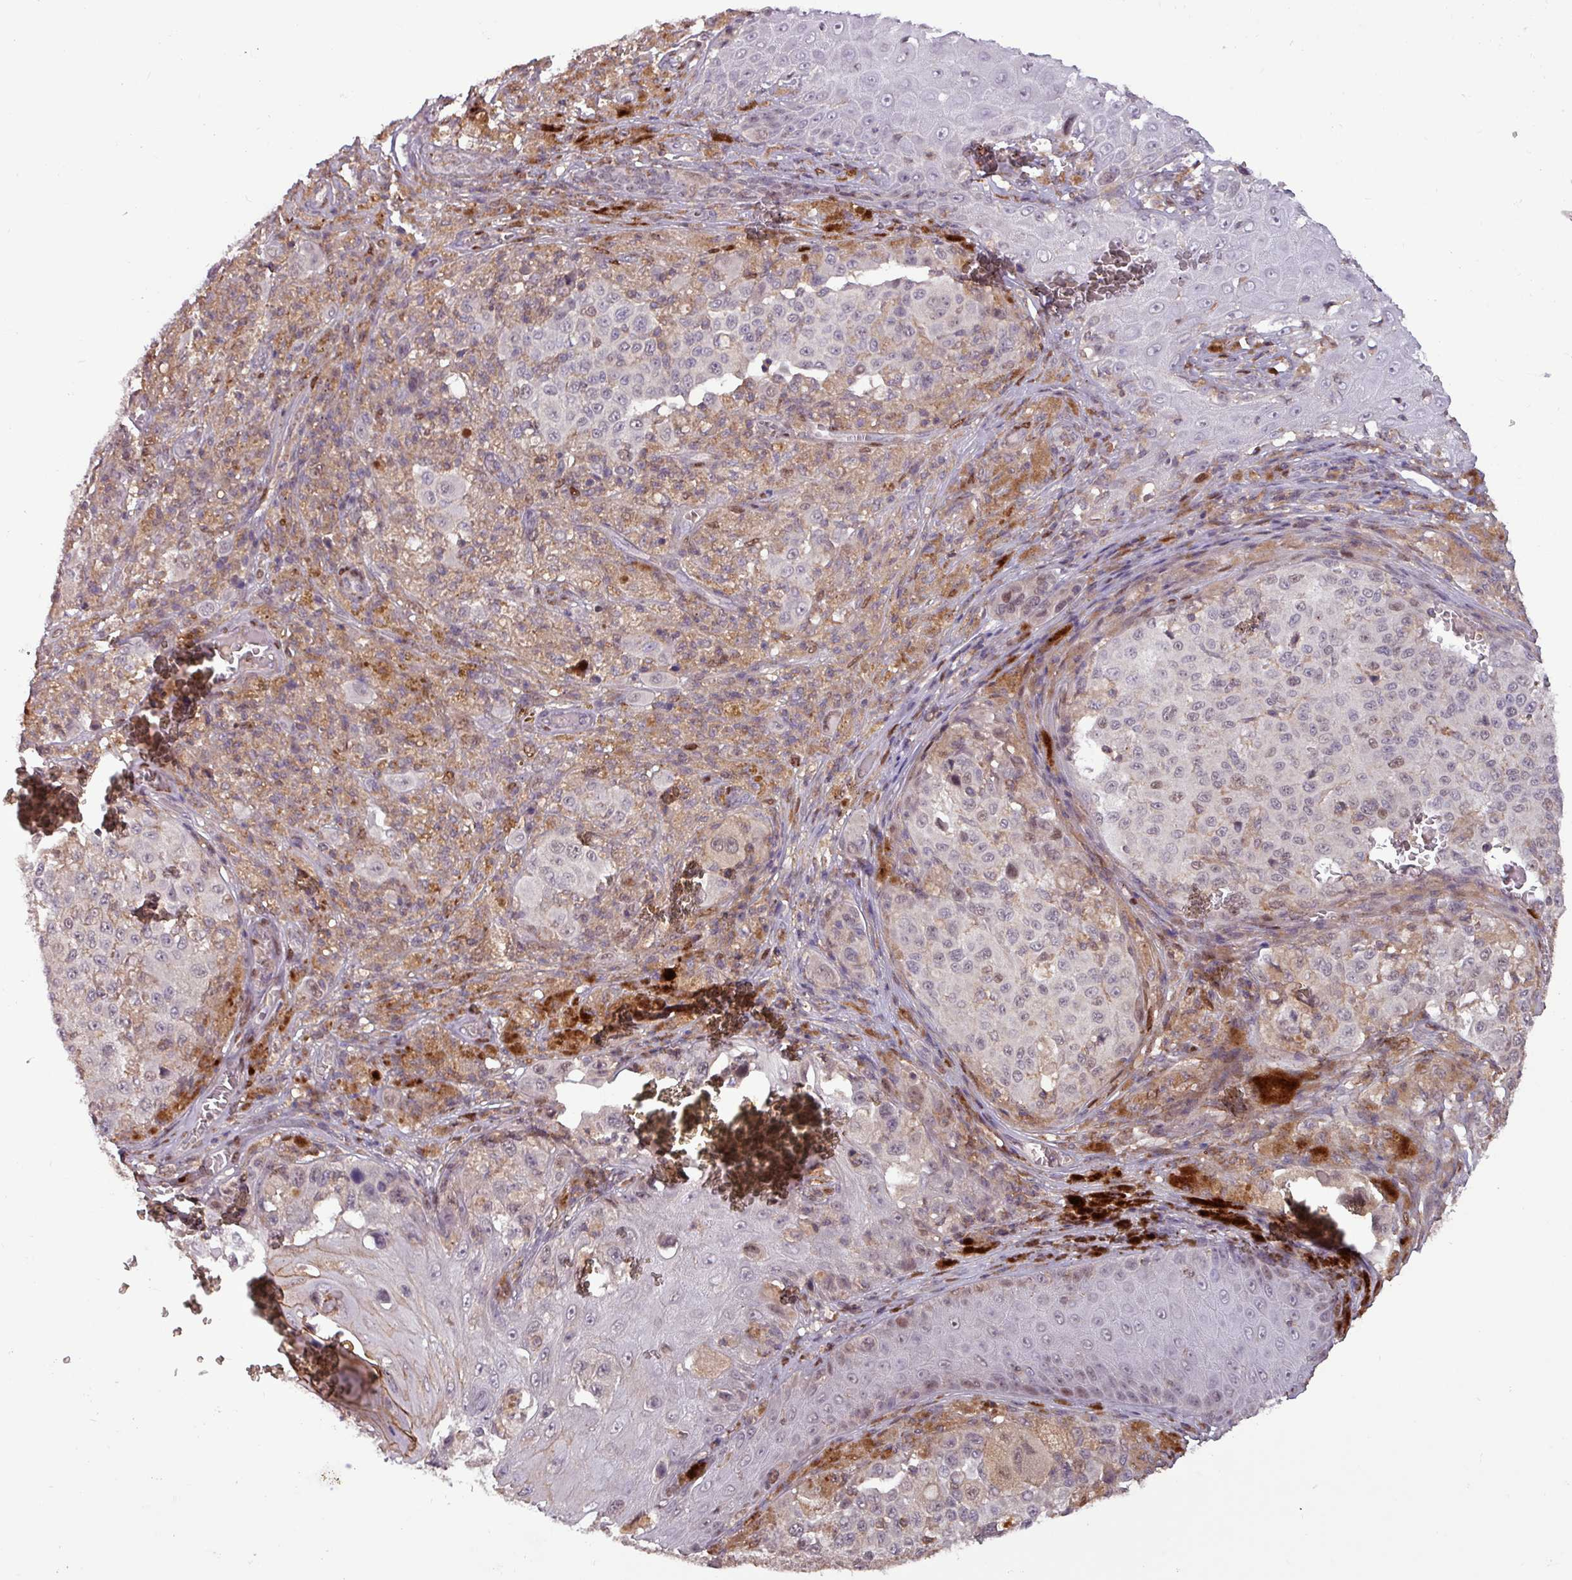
{"staining": {"intensity": "negative", "quantity": "none", "location": "none"}, "tissue": "melanoma", "cell_type": "Tumor cells", "image_type": "cancer", "snomed": [{"axis": "morphology", "description": "Malignant melanoma, NOS"}, {"axis": "topography", "description": "Skin"}], "caption": "IHC photomicrograph of neoplastic tissue: human malignant melanoma stained with DAB (3,3'-diaminobenzidine) exhibits no significant protein expression in tumor cells.", "gene": "PRRX1", "patient": {"sex": "female", "age": 63}}